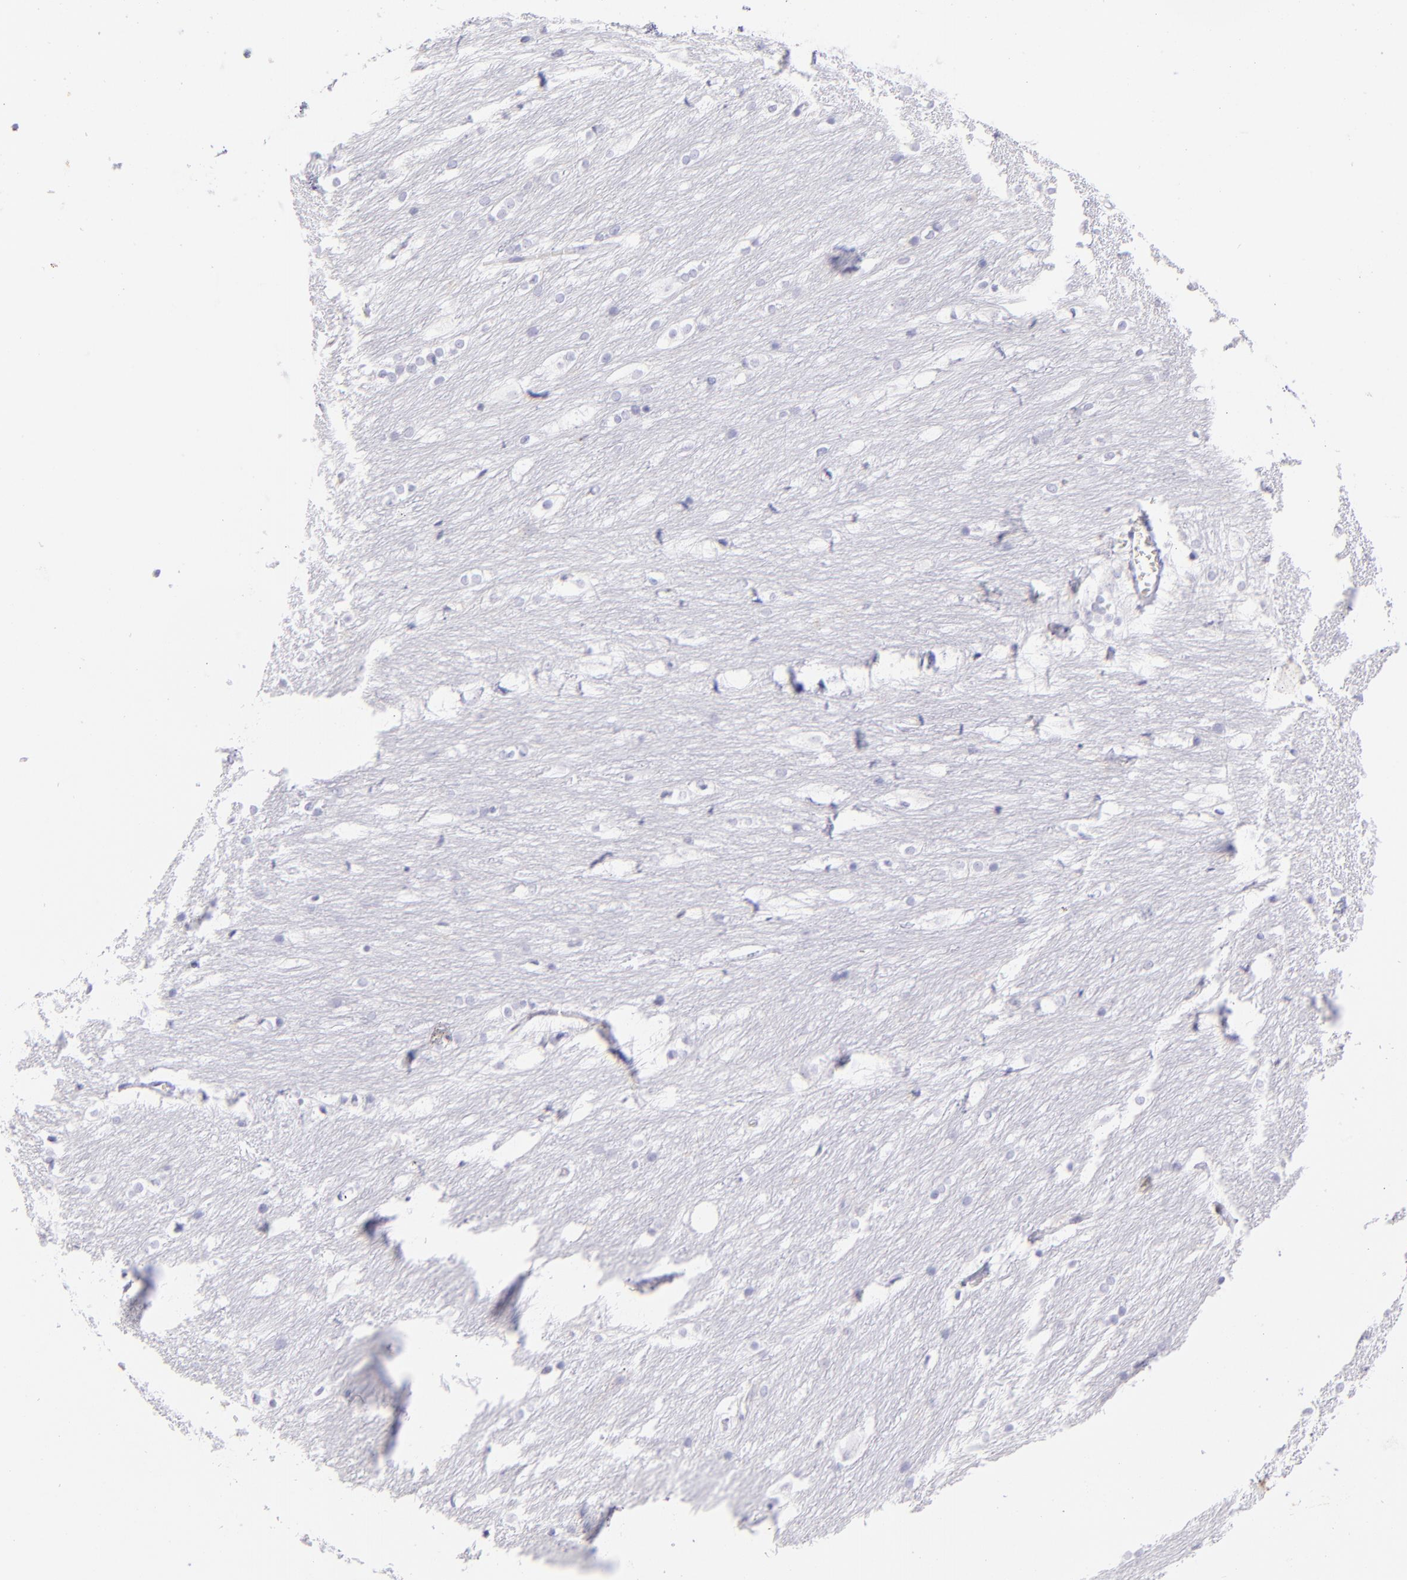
{"staining": {"intensity": "negative", "quantity": "none", "location": "none"}, "tissue": "caudate", "cell_type": "Glial cells", "image_type": "normal", "snomed": [{"axis": "morphology", "description": "Normal tissue, NOS"}, {"axis": "topography", "description": "Lateral ventricle wall"}], "caption": "A high-resolution histopathology image shows IHC staining of benign caudate, which shows no significant expression in glial cells. (Brightfield microscopy of DAB (3,3'-diaminobenzidine) IHC at high magnification).", "gene": "CD69", "patient": {"sex": "female", "age": 19}}